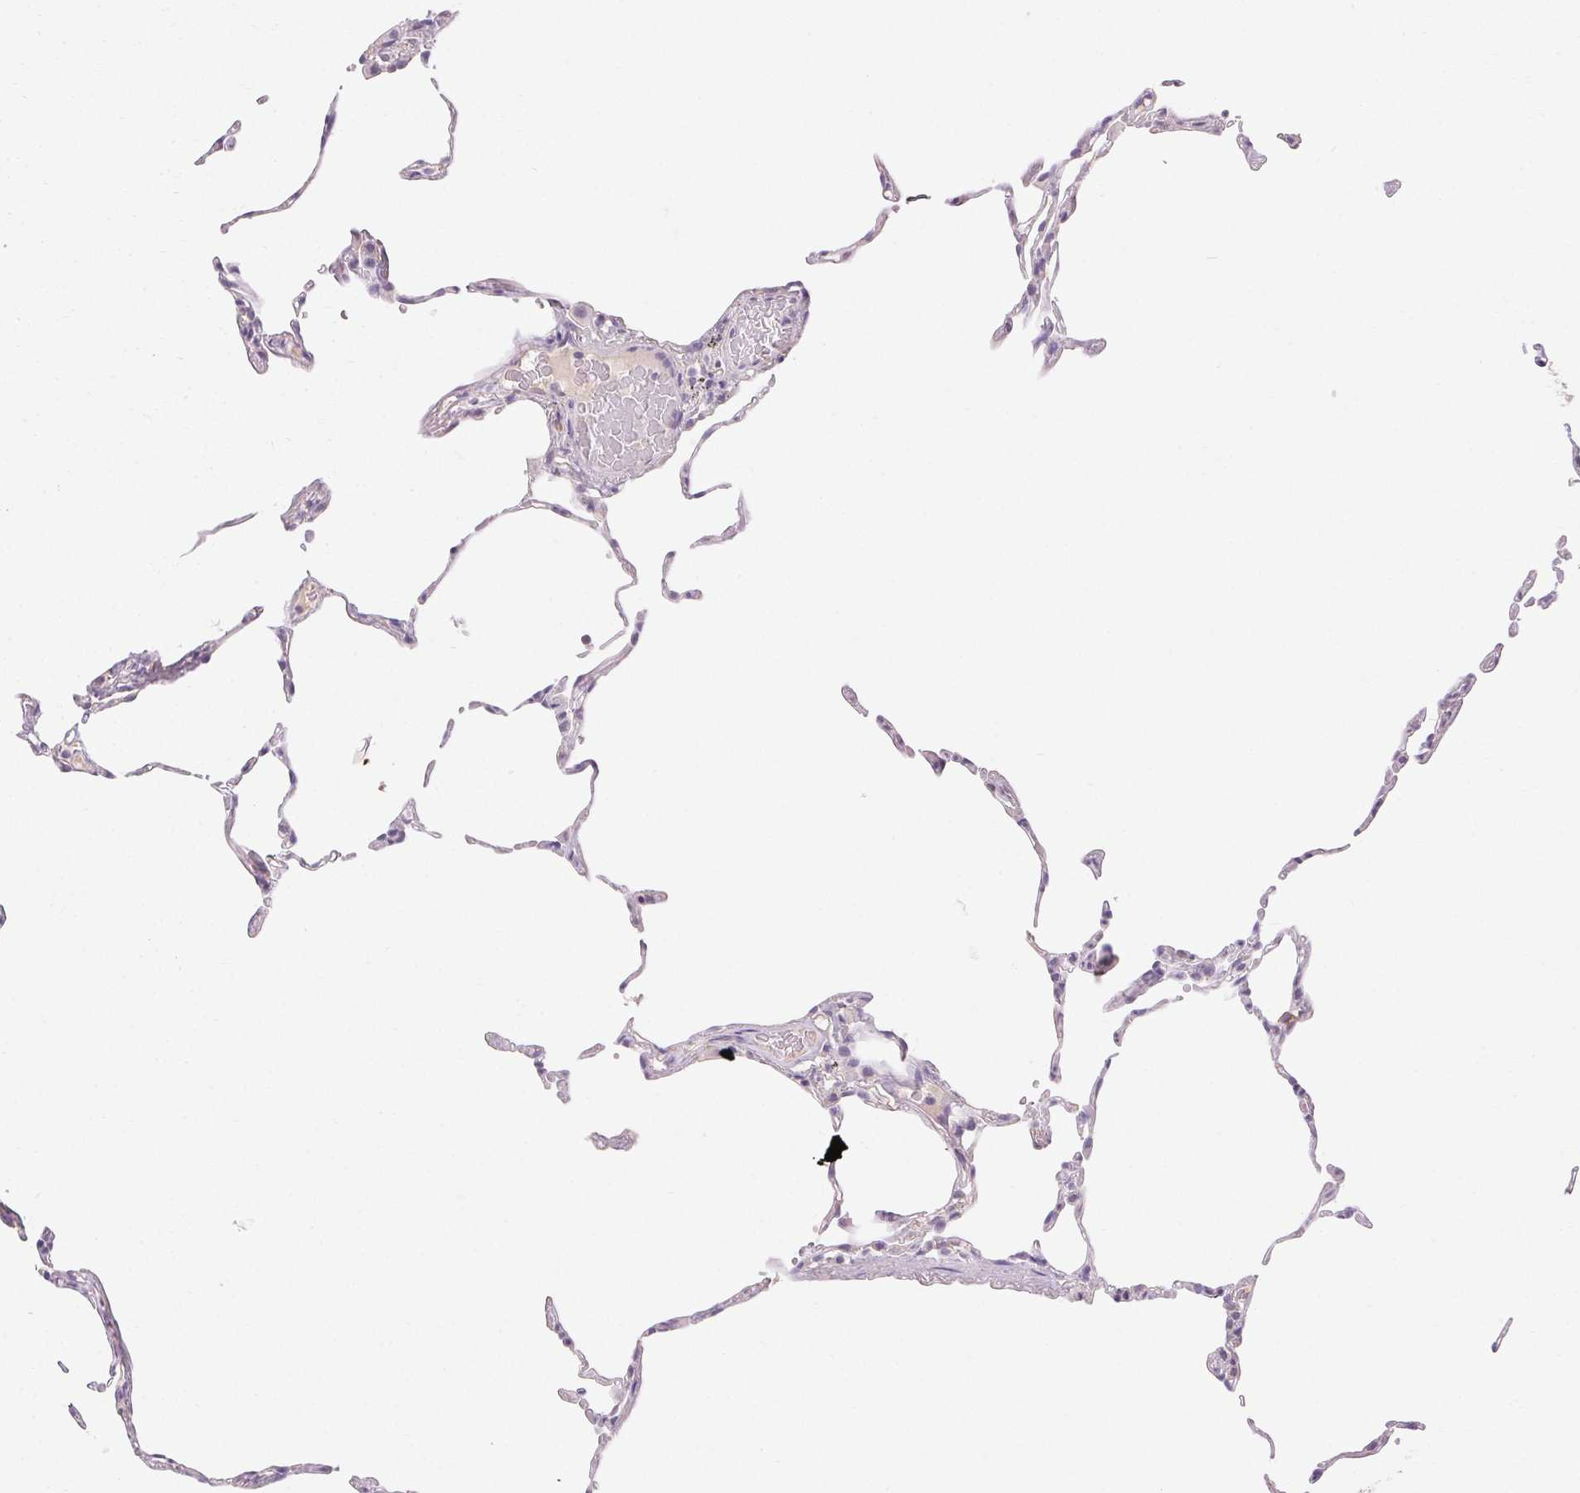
{"staining": {"intensity": "negative", "quantity": "none", "location": "none"}, "tissue": "lung", "cell_type": "Alveolar cells", "image_type": "normal", "snomed": [{"axis": "morphology", "description": "Normal tissue, NOS"}, {"axis": "topography", "description": "Lung"}], "caption": "Image shows no significant protein positivity in alveolar cells of unremarkable lung. The staining is performed using DAB brown chromogen with nuclei counter-stained in using hematoxylin.", "gene": "MAP7D2", "patient": {"sex": "female", "age": 57}}